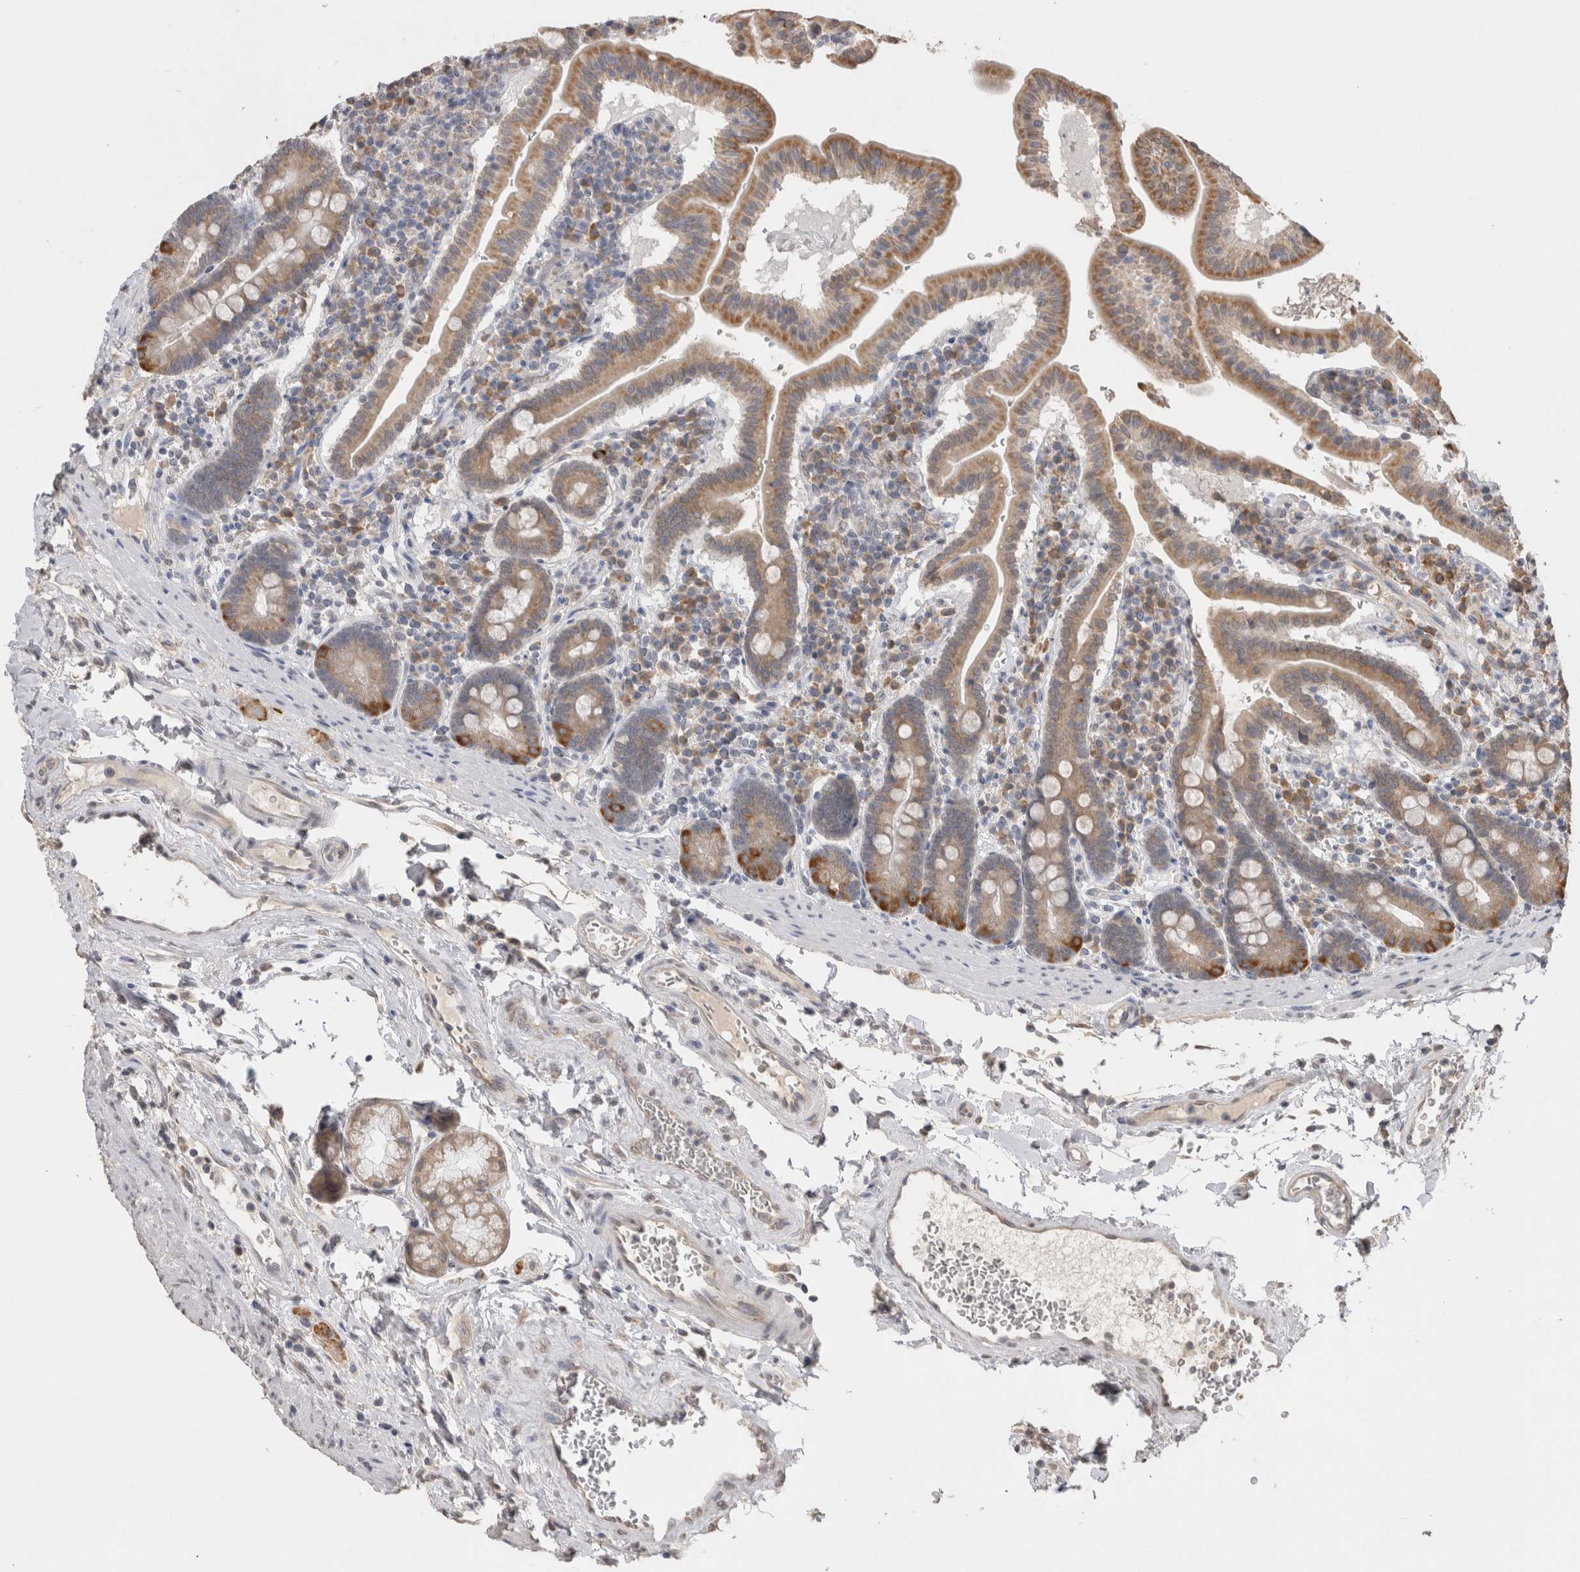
{"staining": {"intensity": "moderate", "quantity": ">75%", "location": "cytoplasmic/membranous"}, "tissue": "duodenum", "cell_type": "Glandular cells", "image_type": "normal", "snomed": [{"axis": "morphology", "description": "Normal tissue, NOS"}, {"axis": "morphology", "description": "Adenocarcinoma, NOS"}, {"axis": "topography", "description": "Pancreas"}, {"axis": "topography", "description": "Duodenum"}], "caption": "This image demonstrates immunohistochemistry (IHC) staining of normal human duodenum, with medium moderate cytoplasmic/membranous positivity in approximately >75% of glandular cells.", "gene": "NOMO1", "patient": {"sex": "male", "age": 50}}